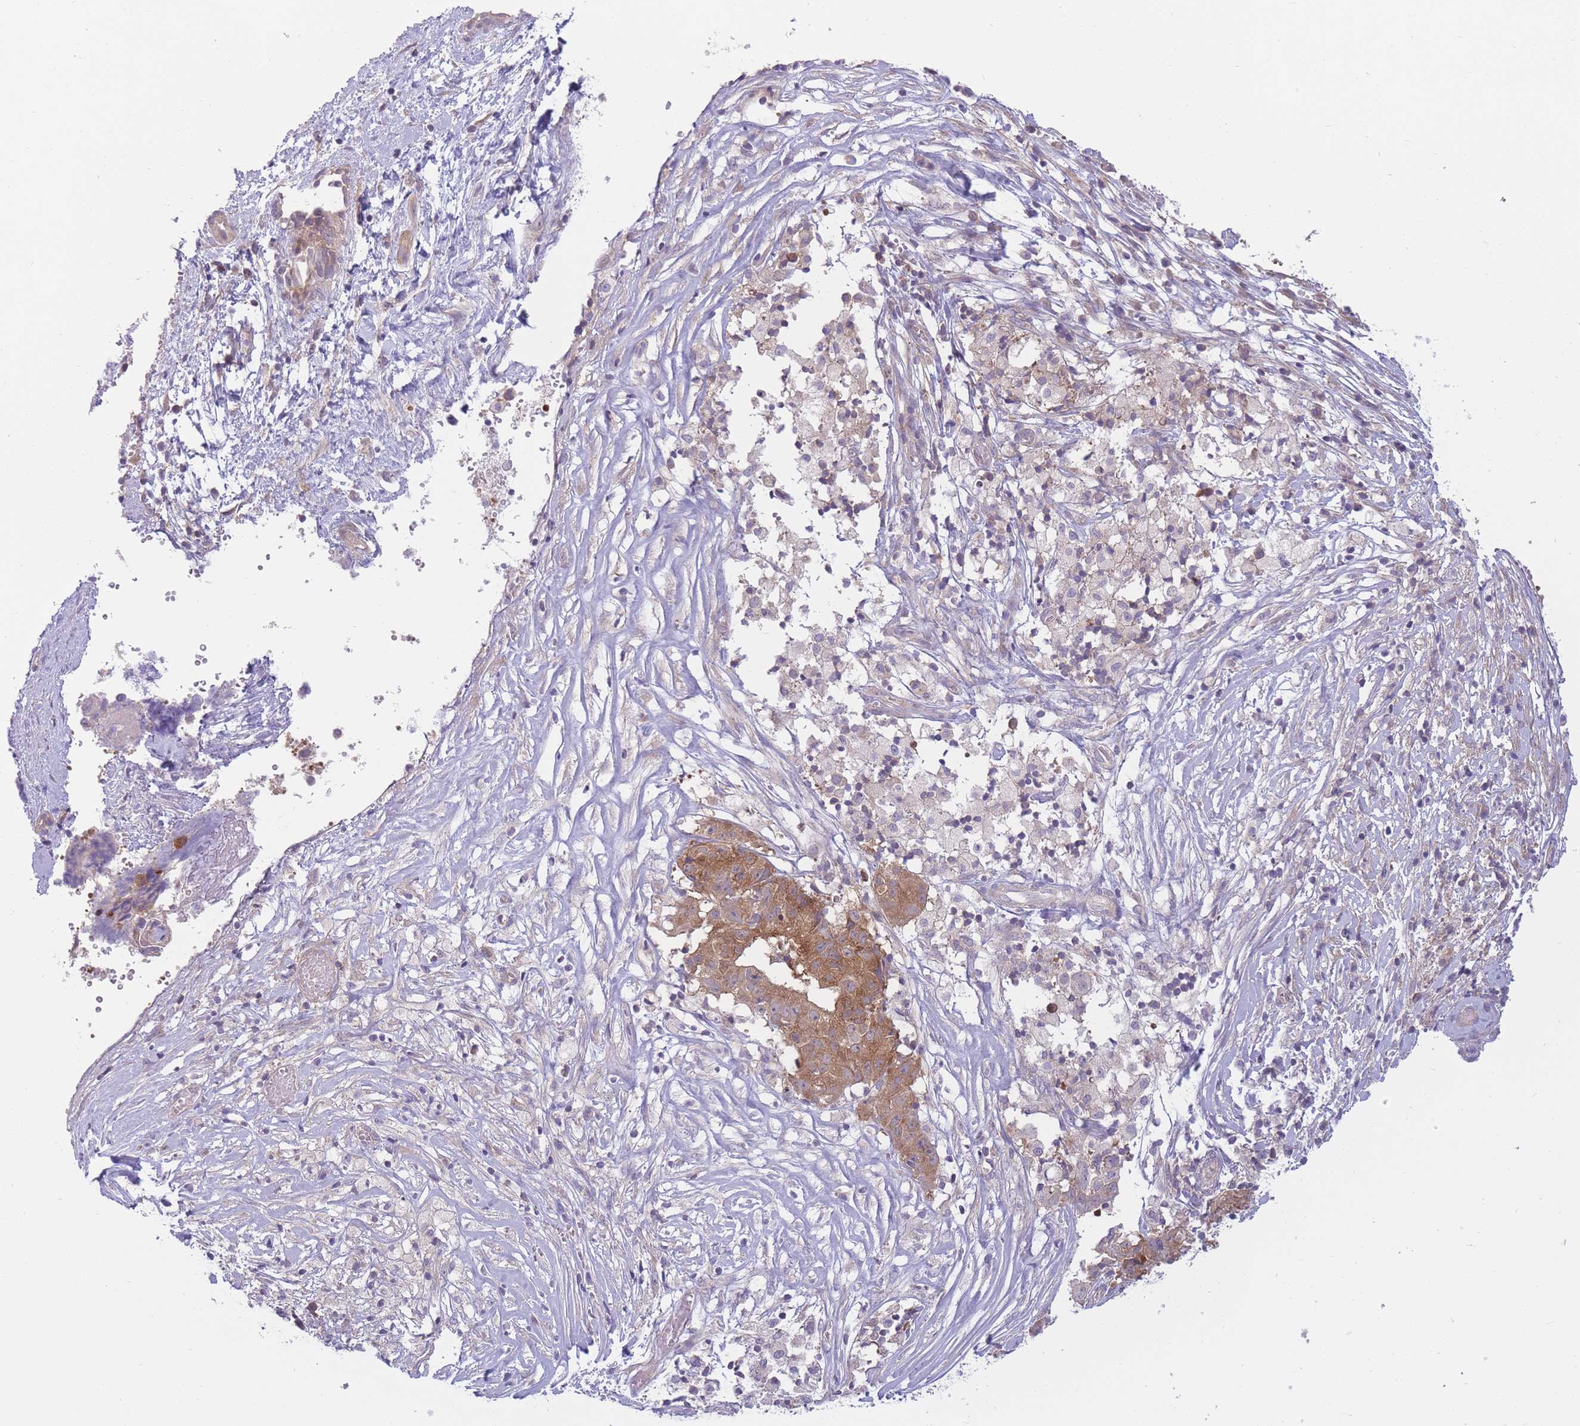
{"staining": {"intensity": "moderate", "quantity": ">75%", "location": "cytoplasmic/membranous"}, "tissue": "ovarian cancer", "cell_type": "Tumor cells", "image_type": "cancer", "snomed": [{"axis": "morphology", "description": "Carcinoma, endometroid"}, {"axis": "topography", "description": "Ovary"}], "caption": "An image of human endometroid carcinoma (ovarian) stained for a protein displays moderate cytoplasmic/membranous brown staining in tumor cells.", "gene": "PFDN6", "patient": {"sex": "female", "age": 42}}